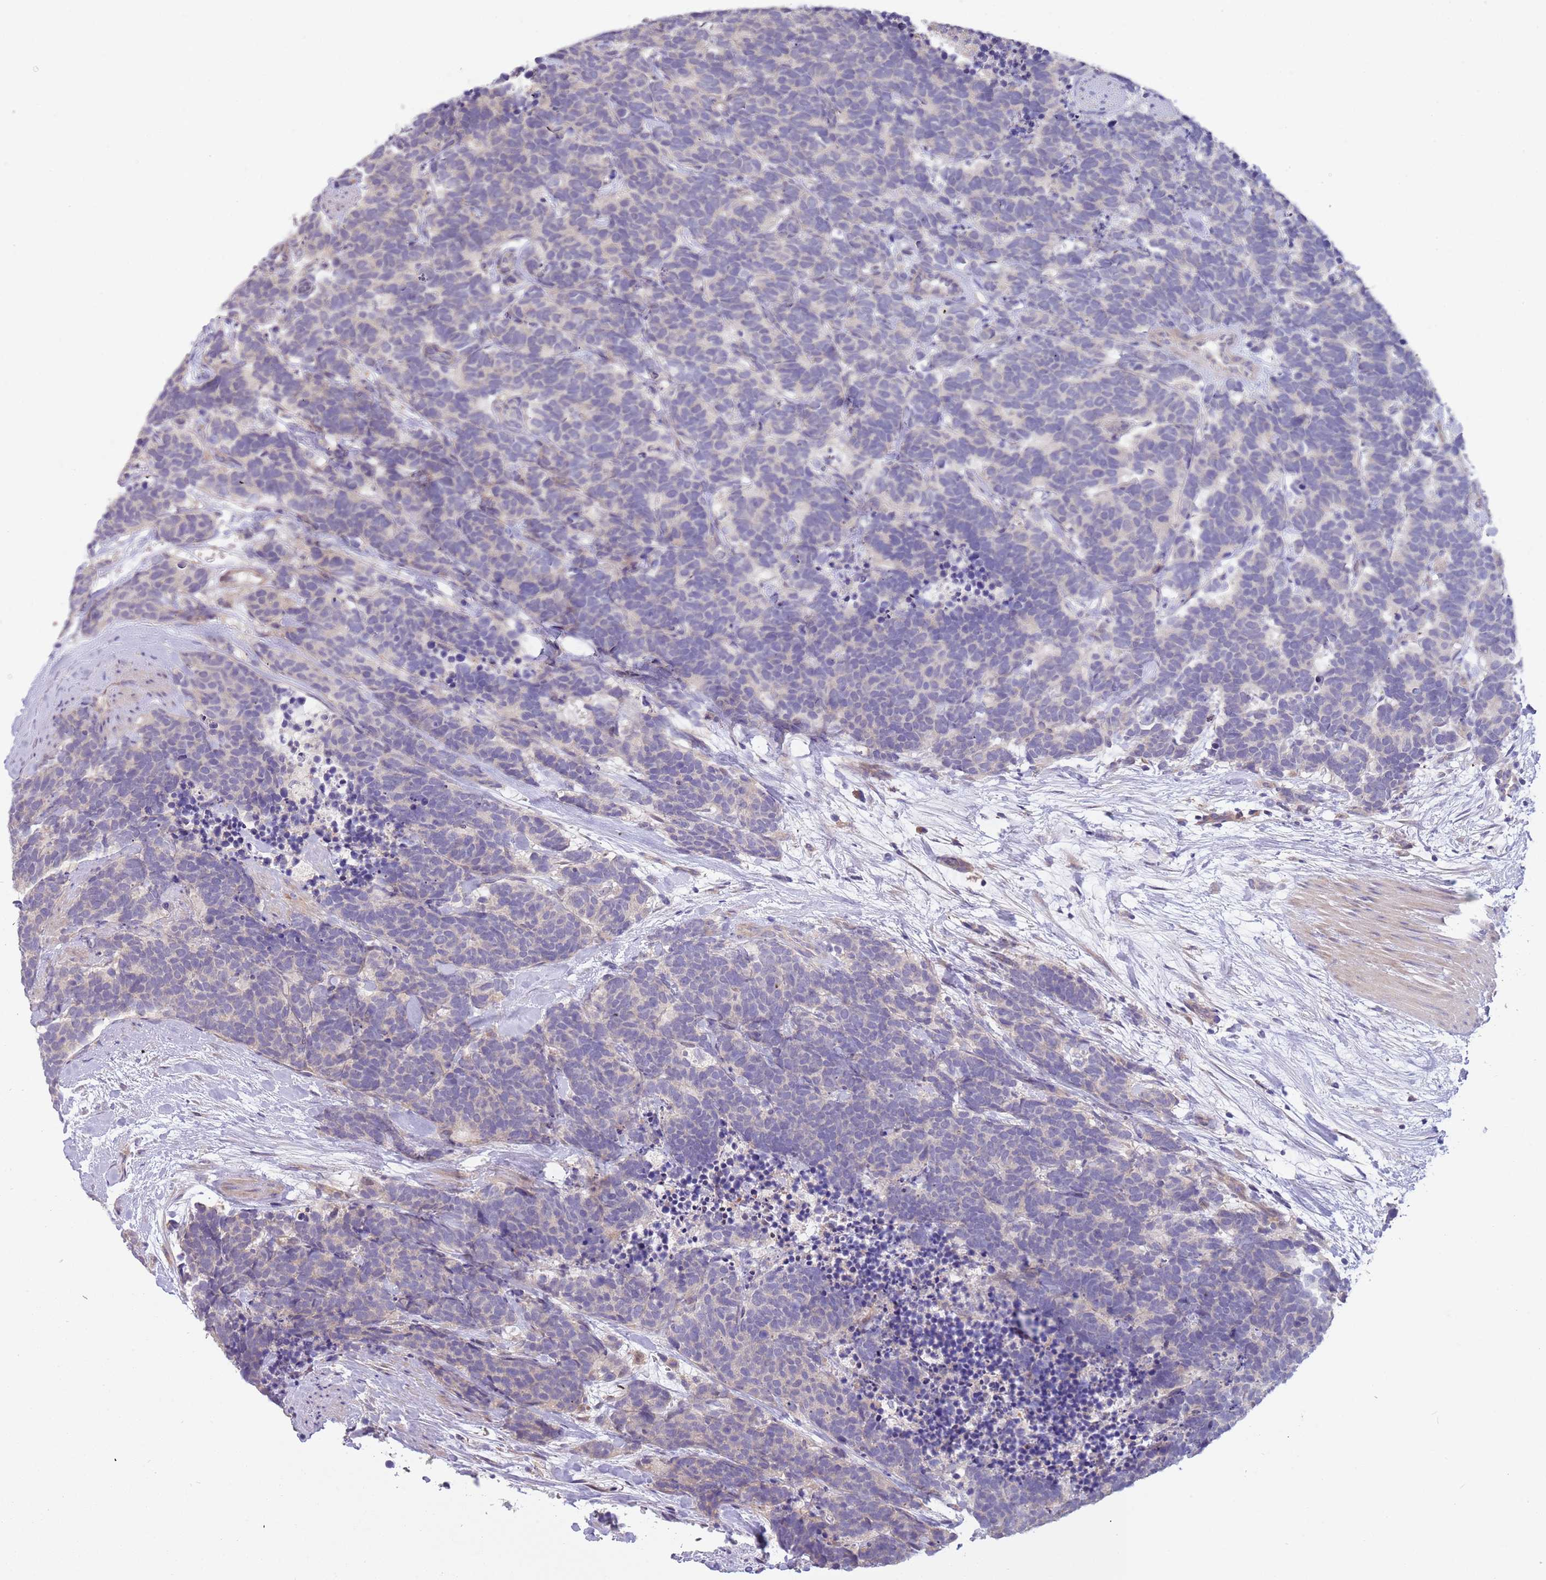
{"staining": {"intensity": "negative", "quantity": "none", "location": "none"}, "tissue": "carcinoid", "cell_type": "Tumor cells", "image_type": "cancer", "snomed": [{"axis": "morphology", "description": "Carcinoma, NOS"}, {"axis": "morphology", "description": "Carcinoid, malignant, NOS"}, {"axis": "topography", "description": "Prostate"}], "caption": "Tumor cells show no significant protein expression in carcinoid (malignant). (DAB (3,3'-diaminobenzidine) immunohistochemistry with hematoxylin counter stain).", "gene": "CABYR", "patient": {"sex": "male", "age": 57}}